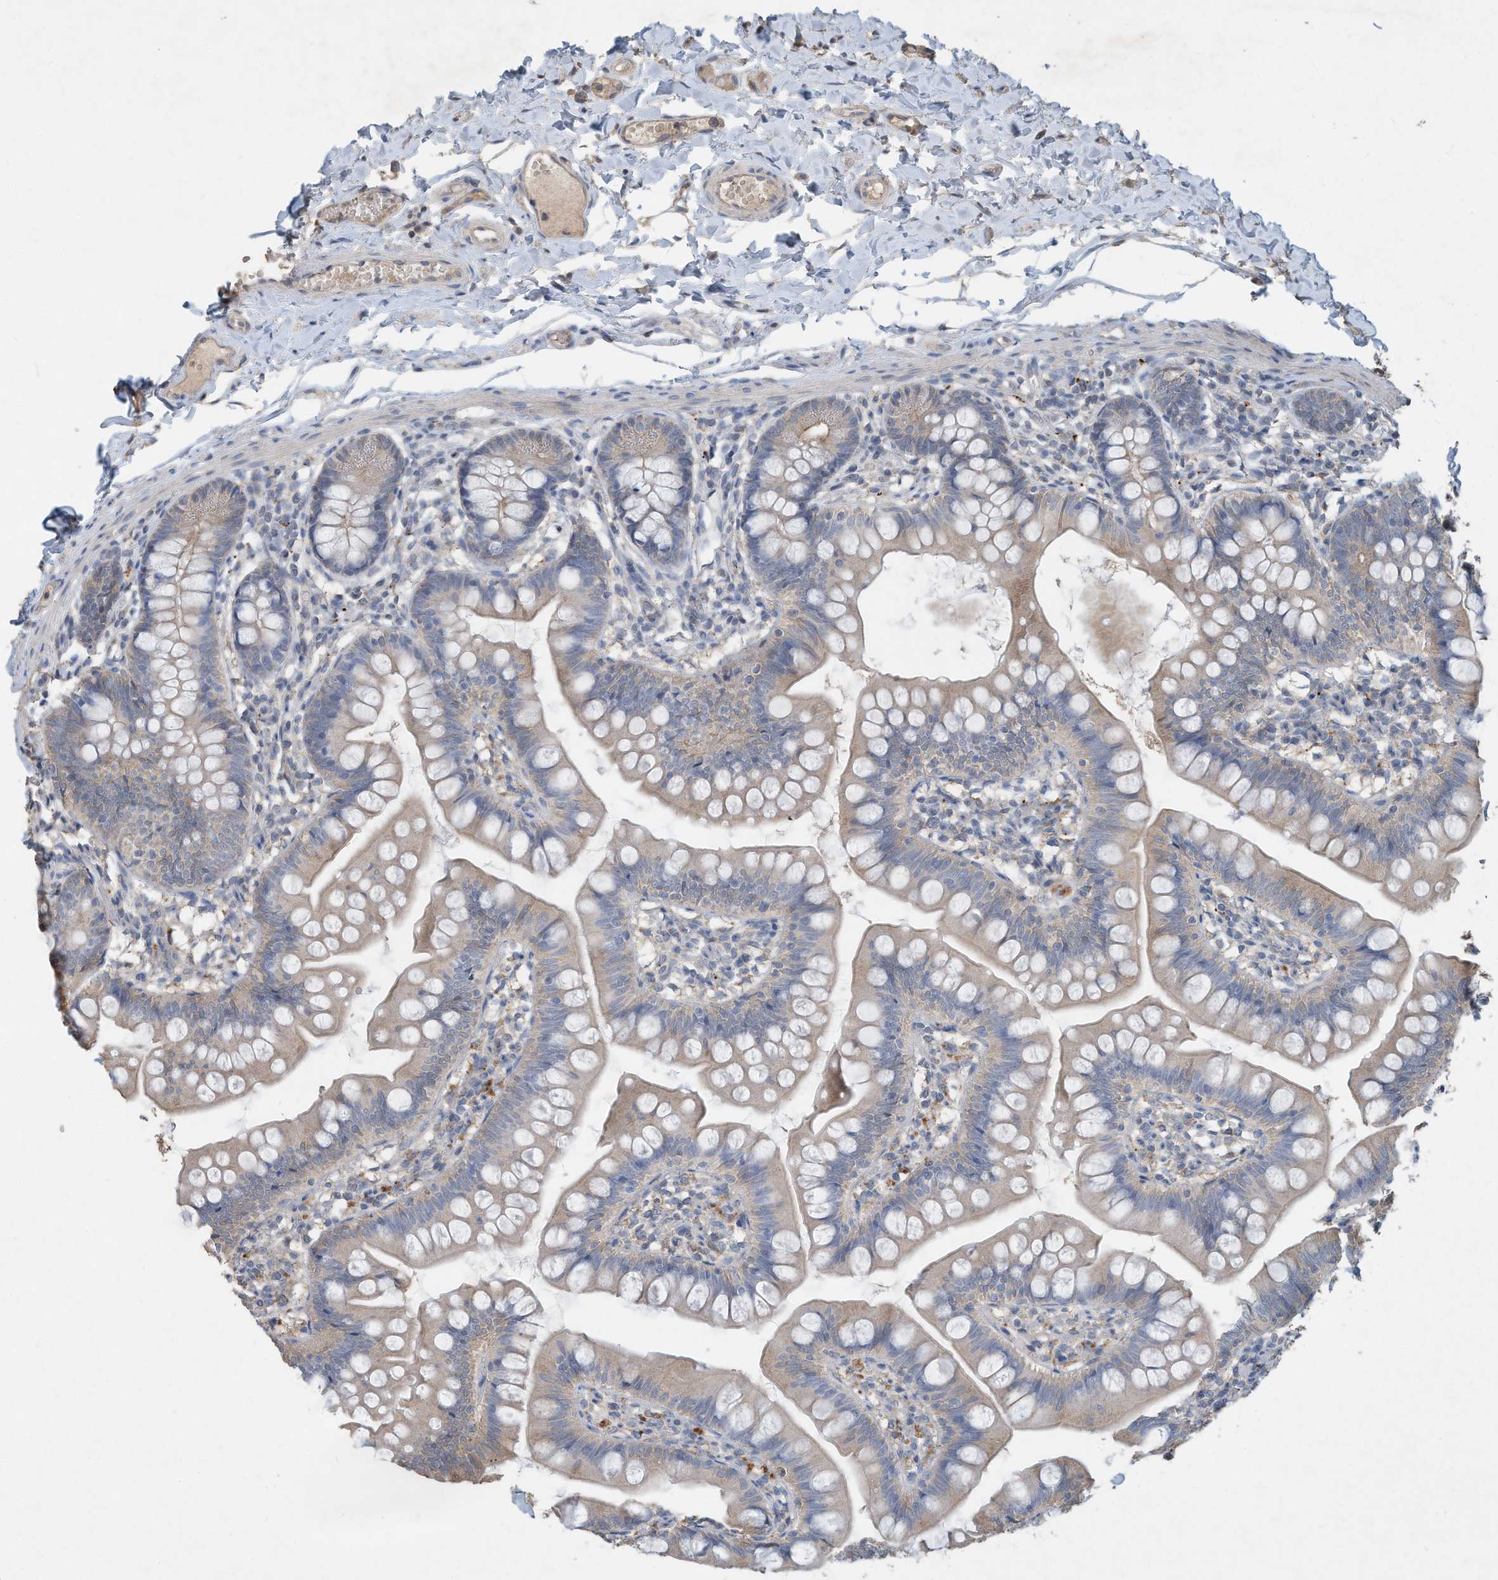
{"staining": {"intensity": "weak", "quantity": "<25%", "location": "cytoplasmic/membranous"}, "tissue": "small intestine", "cell_type": "Glandular cells", "image_type": "normal", "snomed": [{"axis": "morphology", "description": "Normal tissue, NOS"}, {"axis": "topography", "description": "Small intestine"}], "caption": "Glandular cells show no significant protein staining in unremarkable small intestine. (DAB (3,3'-diaminobenzidine) immunohistochemistry (IHC), high magnification).", "gene": "CAPN13", "patient": {"sex": "male", "age": 7}}